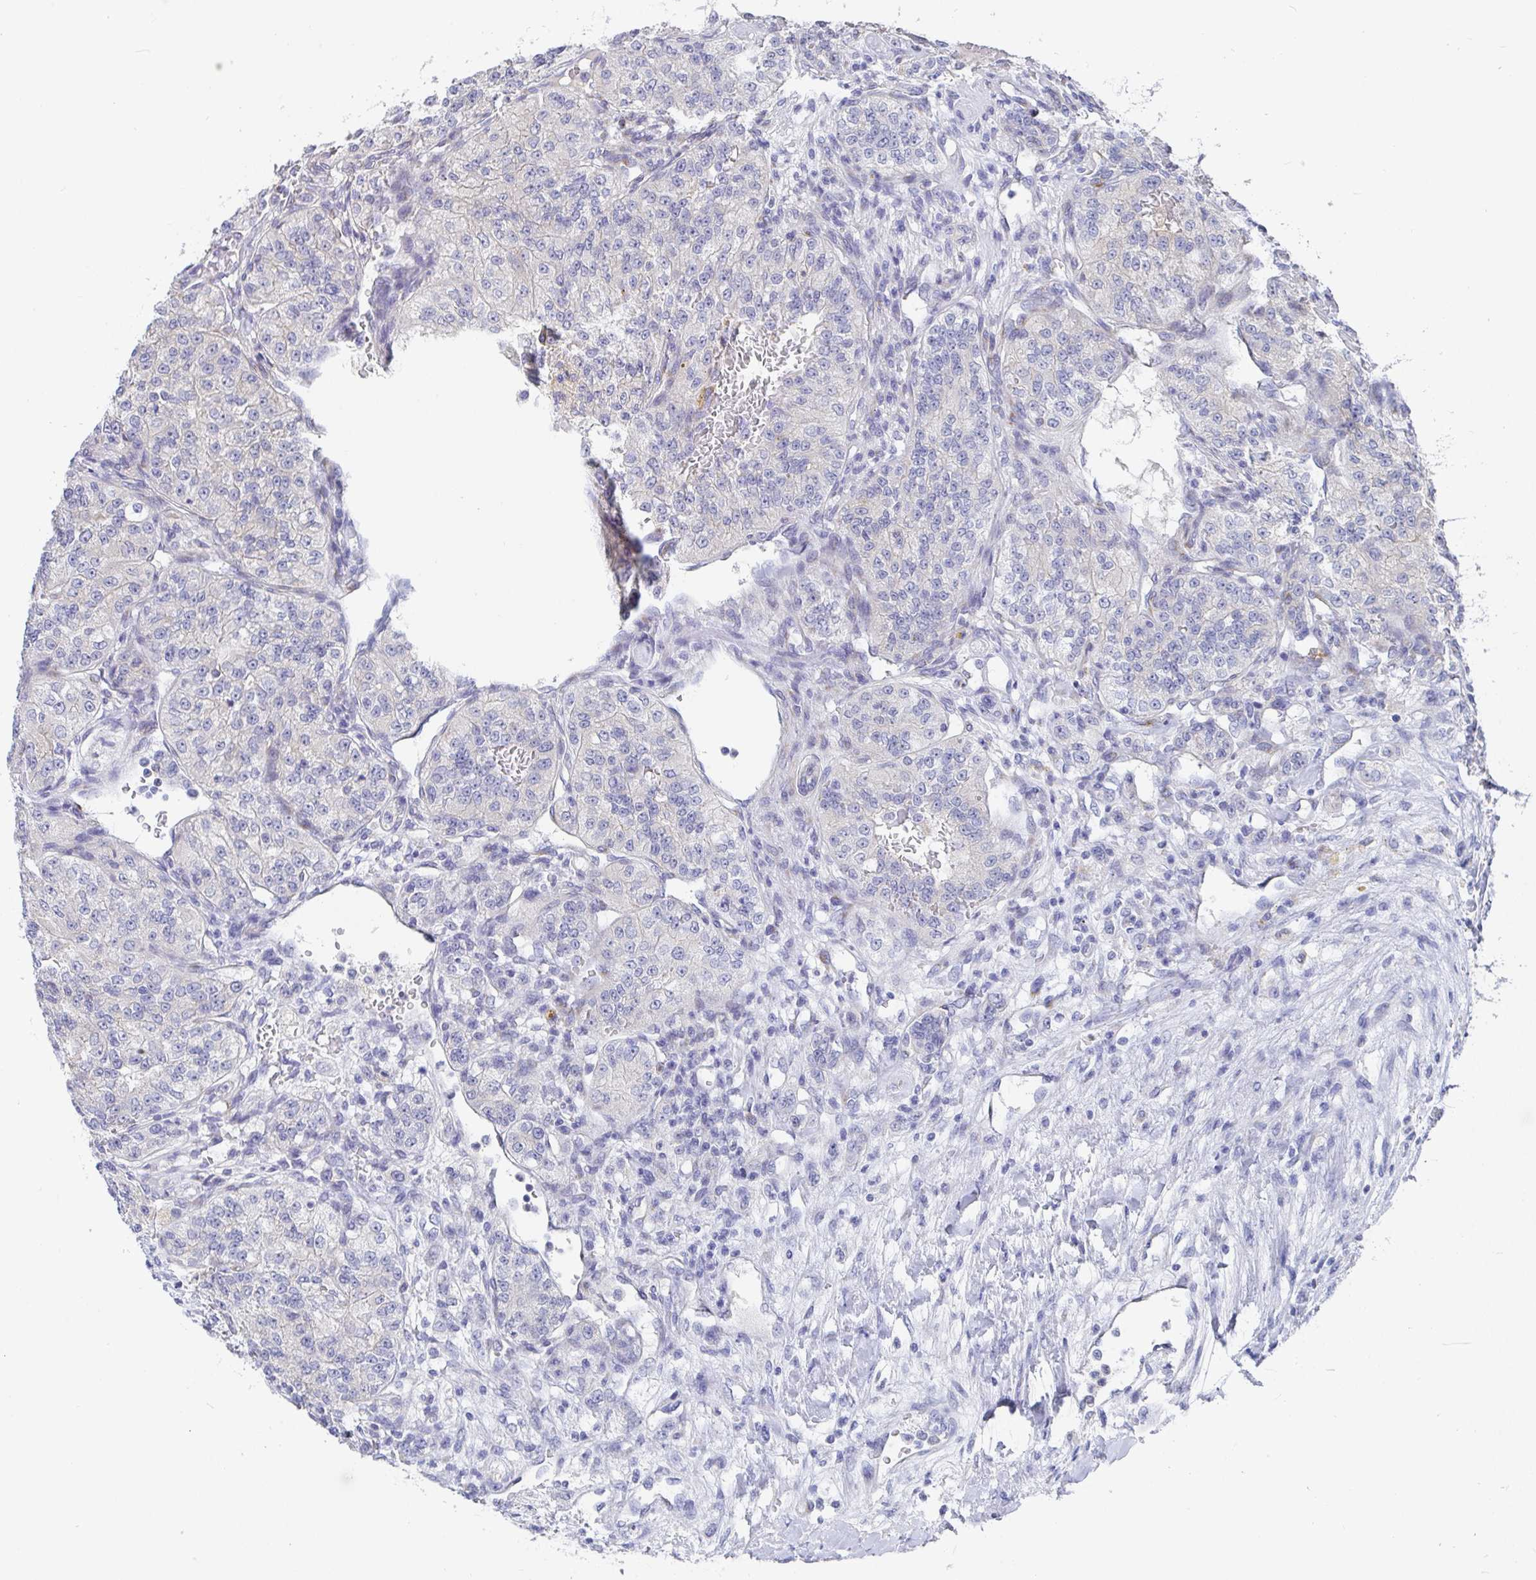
{"staining": {"intensity": "negative", "quantity": "none", "location": "none"}, "tissue": "renal cancer", "cell_type": "Tumor cells", "image_type": "cancer", "snomed": [{"axis": "morphology", "description": "Adenocarcinoma, NOS"}, {"axis": "topography", "description": "Kidney"}], "caption": "Immunohistochemistry micrograph of human renal cancer stained for a protein (brown), which demonstrates no positivity in tumor cells.", "gene": "TAS2R39", "patient": {"sex": "female", "age": 63}}